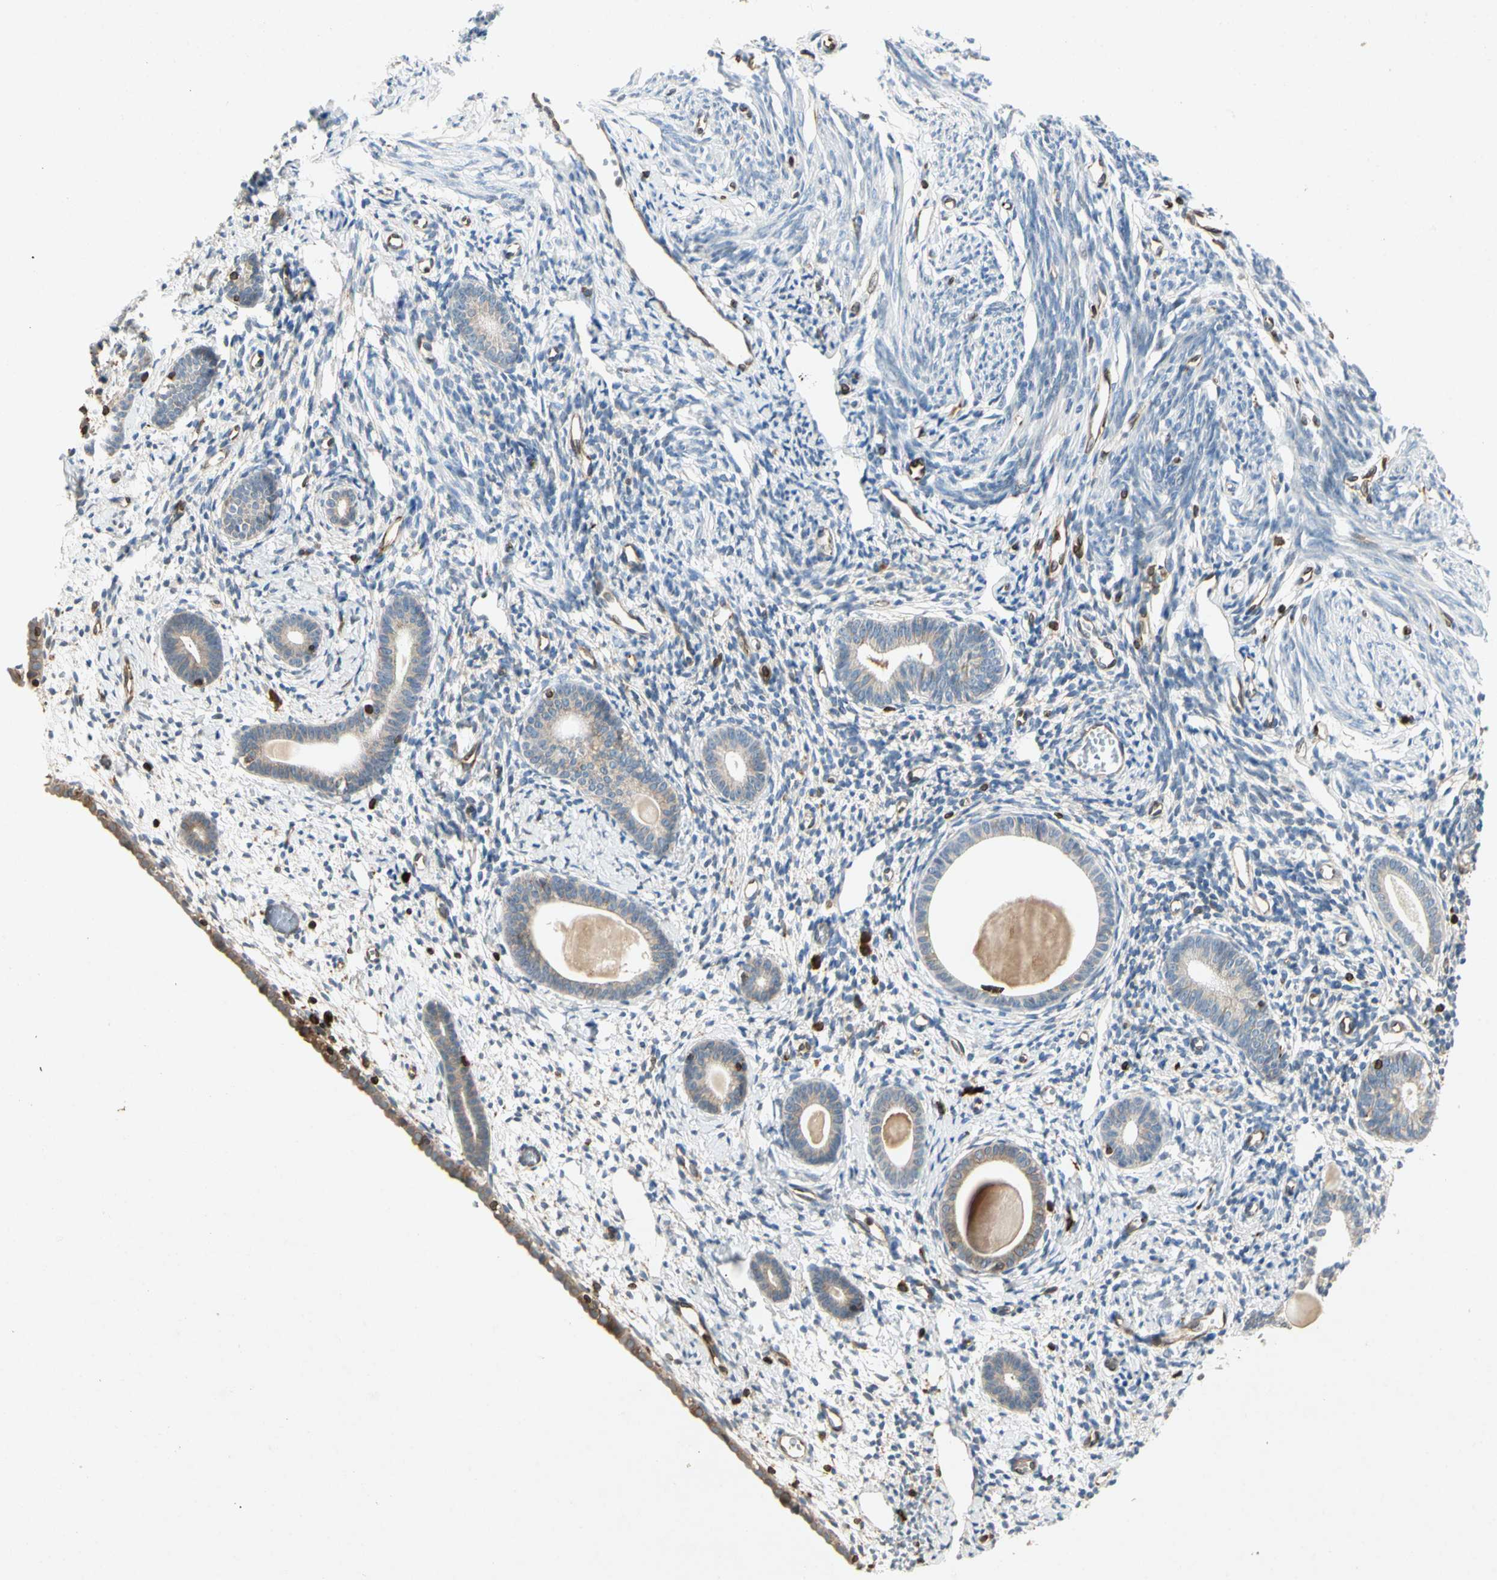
{"staining": {"intensity": "weak", "quantity": "<25%", "location": "cytoplasmic/membranous"}, "tissue": "endometrium", "cell_type": "Cells in endometrial stroma", "image_type": "normal", "snomed": [{"axis": "morphology", "description": "Normal tissue, NOS"}, {"axis": "topography", "description": "Endometrium"}], "caption": "The image shows no staining of cells in endometrial stroma in unremarkable endometrium.", "gene": "TAPBP", "patient": {"sex": "female", "age": 71}}